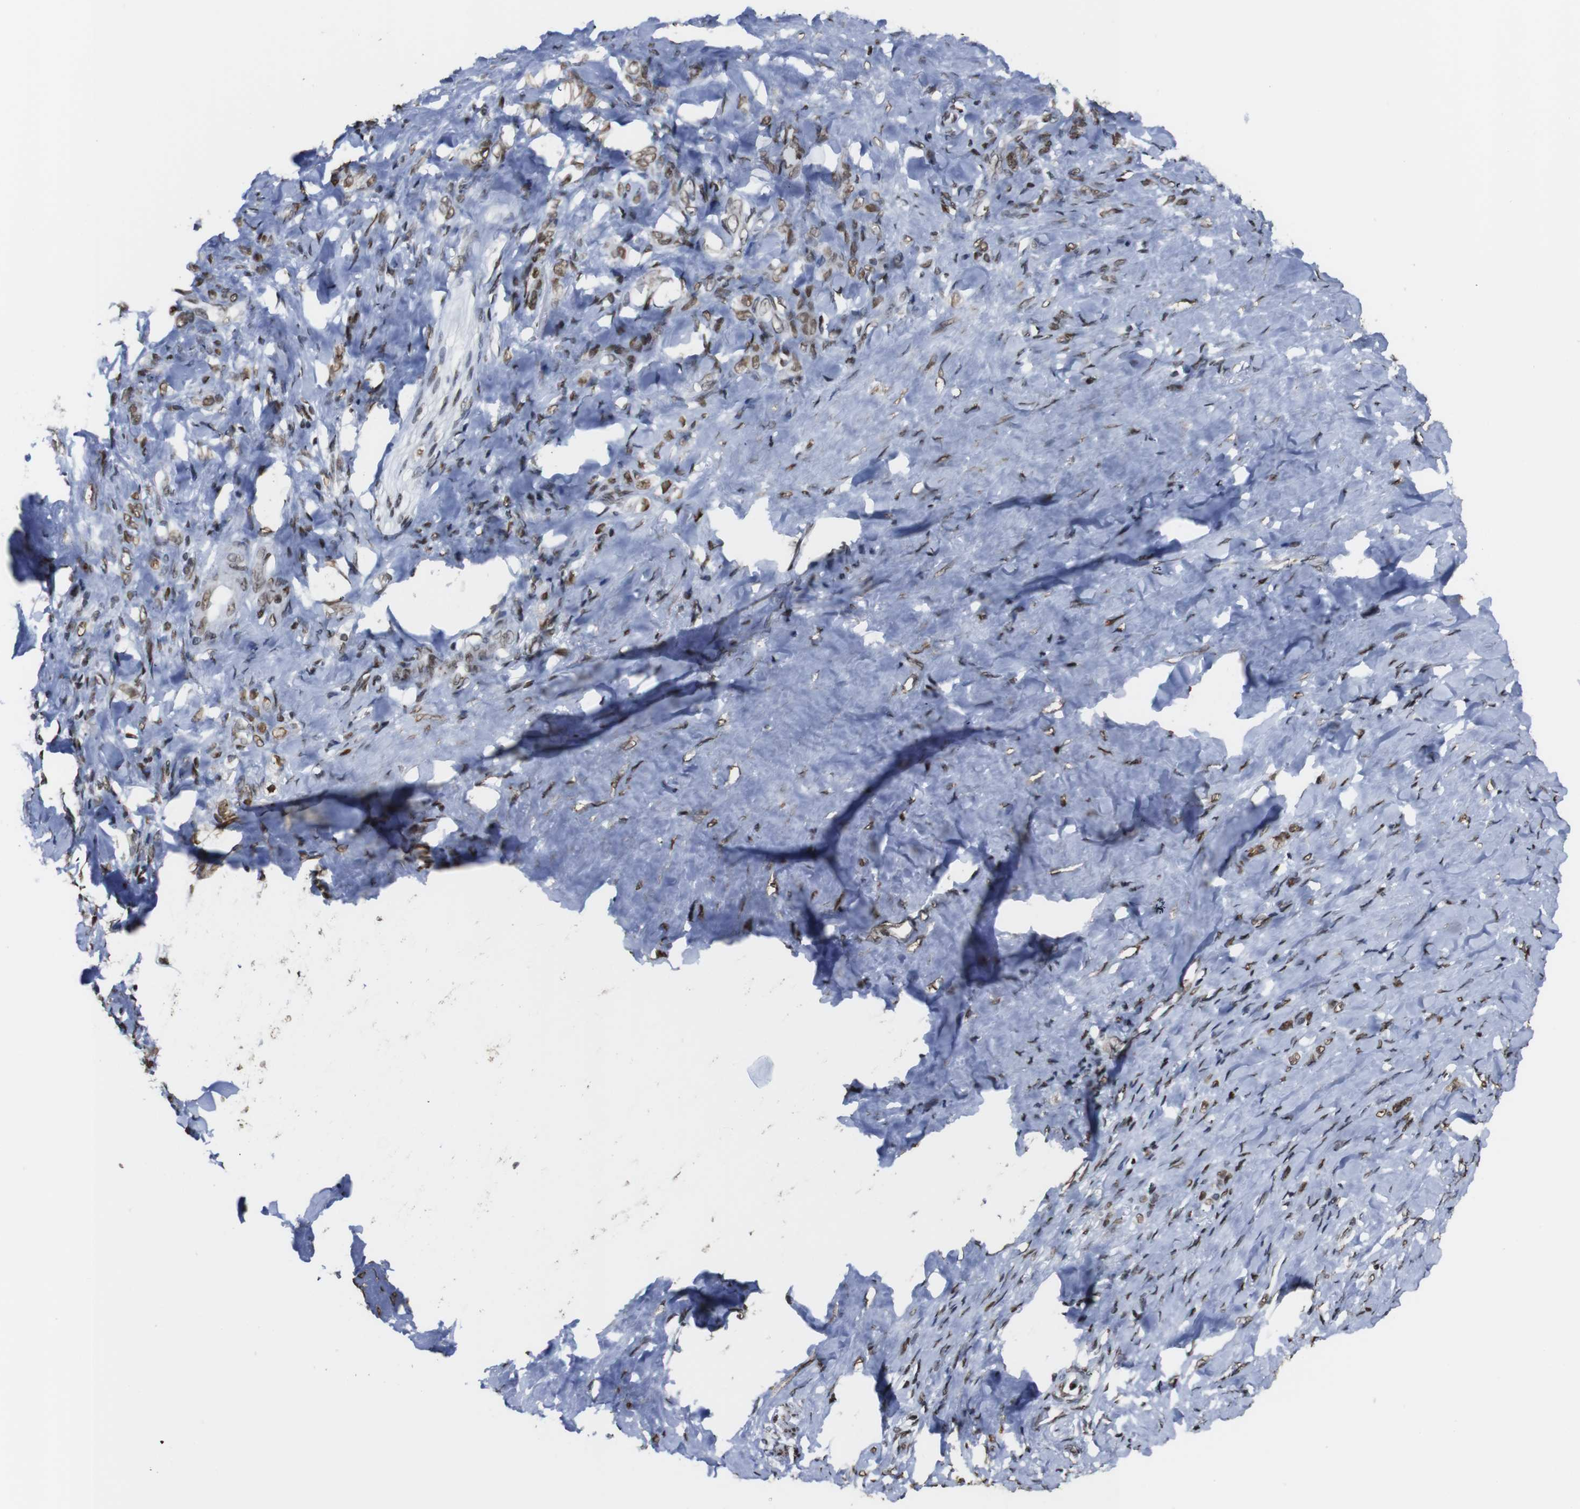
{"staining": {"intensity": "moderate", "quantity": ">75%", "location": "nuclear"}, "tissue": "stomach cancer", "cell_type": "Tumor cells", "image_type": "cancer", "snomed": [{"axis": "morphology", "description": "Adenocarcinoma, NOS"}, {"axis": "topography", "description": "Stomach"}], "caption": "Immunohistochemical staining of human adenocarcinoma (stomach) shows moderate nuclear protein expression in approximately >75% of tumor cells.", "gene": "ROMO1", "patient": {"sex": "male", "age": 82}}